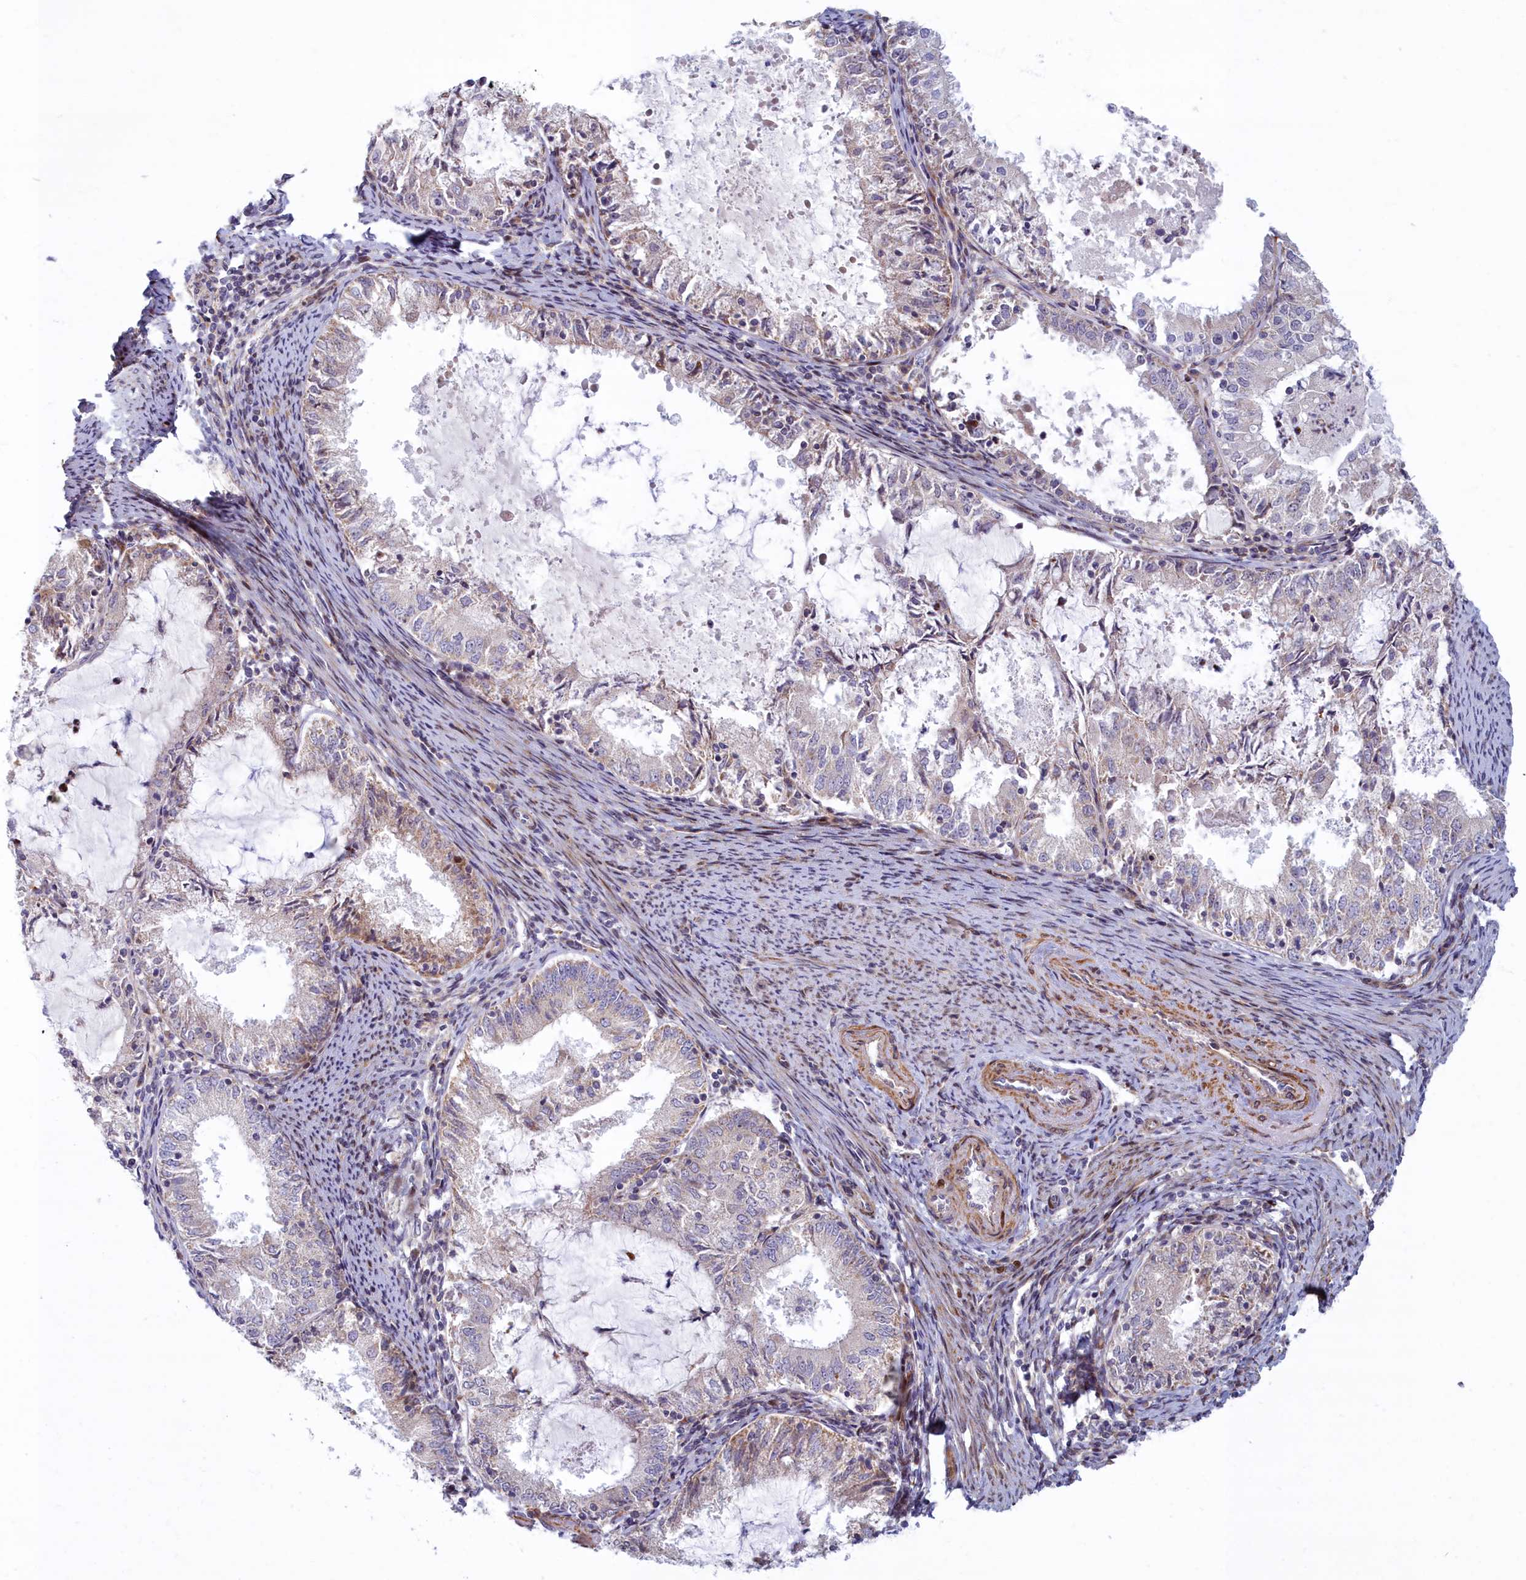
{"staining": {"intensity": "weak", "quantity": "<25%", "location": "cytoplasmic/membranous"}, "tissue": "endometrial cancer", "cell_type": "Tumor cells", "image_type": "cancer", "snomed": [{"axis": "morphology", "description": "Adenocarcinoma, NOS"}, {"axis": "topography", "description": "Endometrium"}], "caption": "IHC histopathology image of adenocarcinoma (endometrial) stained for a protein (brown), which exhibits no staining in tumor cells. Nuclei are stained in blue.", "gene": "C15orf40", "patient": {"sex": "female", "age": 57}}